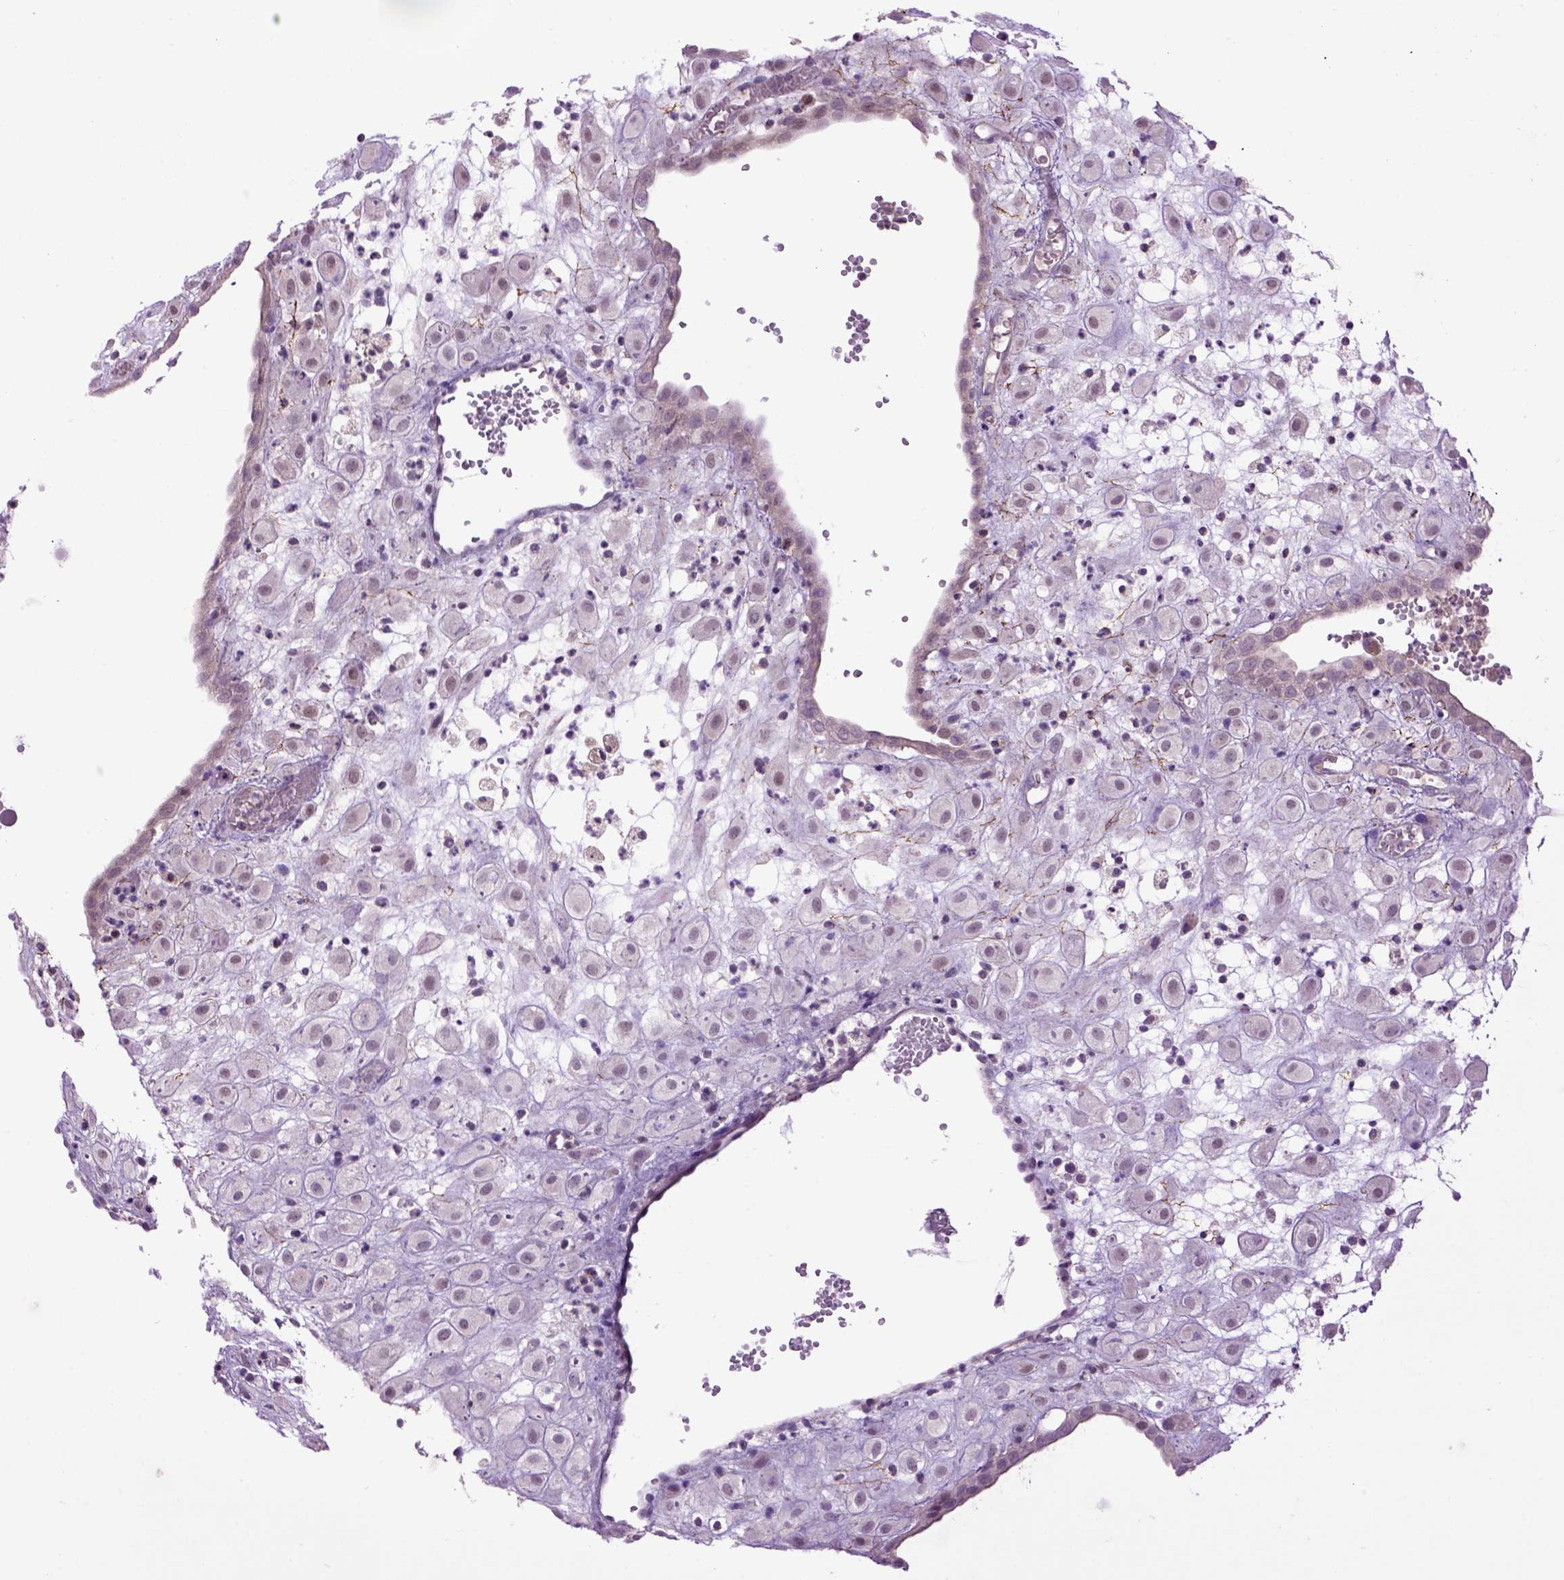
{"staining": {"intensity": "negative", "quantity": "none", "location": "none"}, "tissue": "placenta", "cell_type": "Decidual cells", "image_type": "normal", "snomed": [{"axis": "morphology", "description": "Normal tissue, NOS"}, {"axis": "topography", "description": "Placenta"}], "caption": "The photomicrograph displays no staining of decidual cells in benign placenta. (DAB immunohistochemistry (IHC) visualized using brightfield microscopy, high magnification).", "gene": "EMILIN3", "patient": {"sex": "female", "age": 24}}